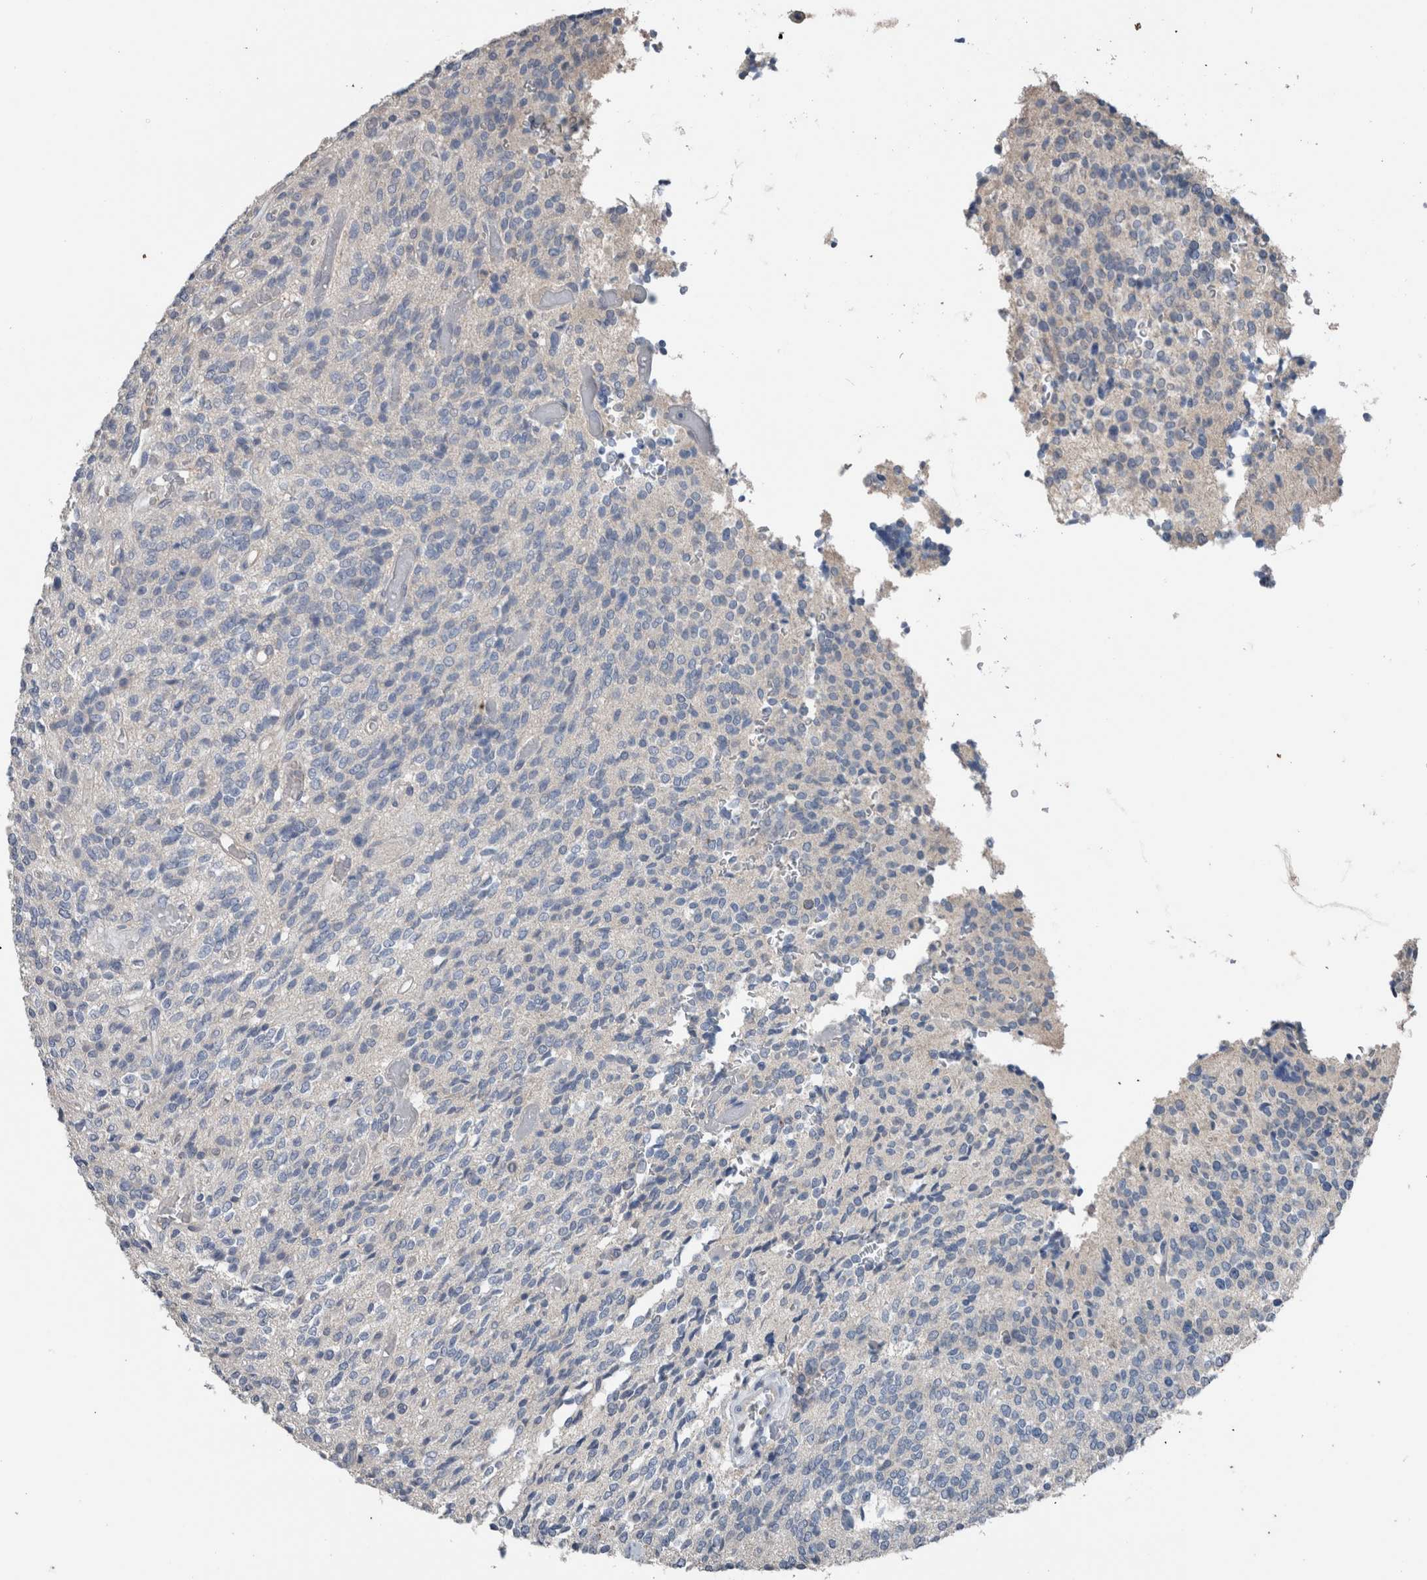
{"staining": {"intensity": "negative", "quantity": "none", "location": "none"}, "tissue": "glioma", "cell_type": "Tumor cells", "image_type": "cancer", "snomed": [{"axis": "morphology", "description": "Glioma, malignant, High grade"}, {"axis": "topography", "description": "Brain"}], "caption": "Tumor cells show no significant positivity in malignant glioma (high-grade).", "gene": "CRNN", "patient": {"sex": "male", "age": 34}}